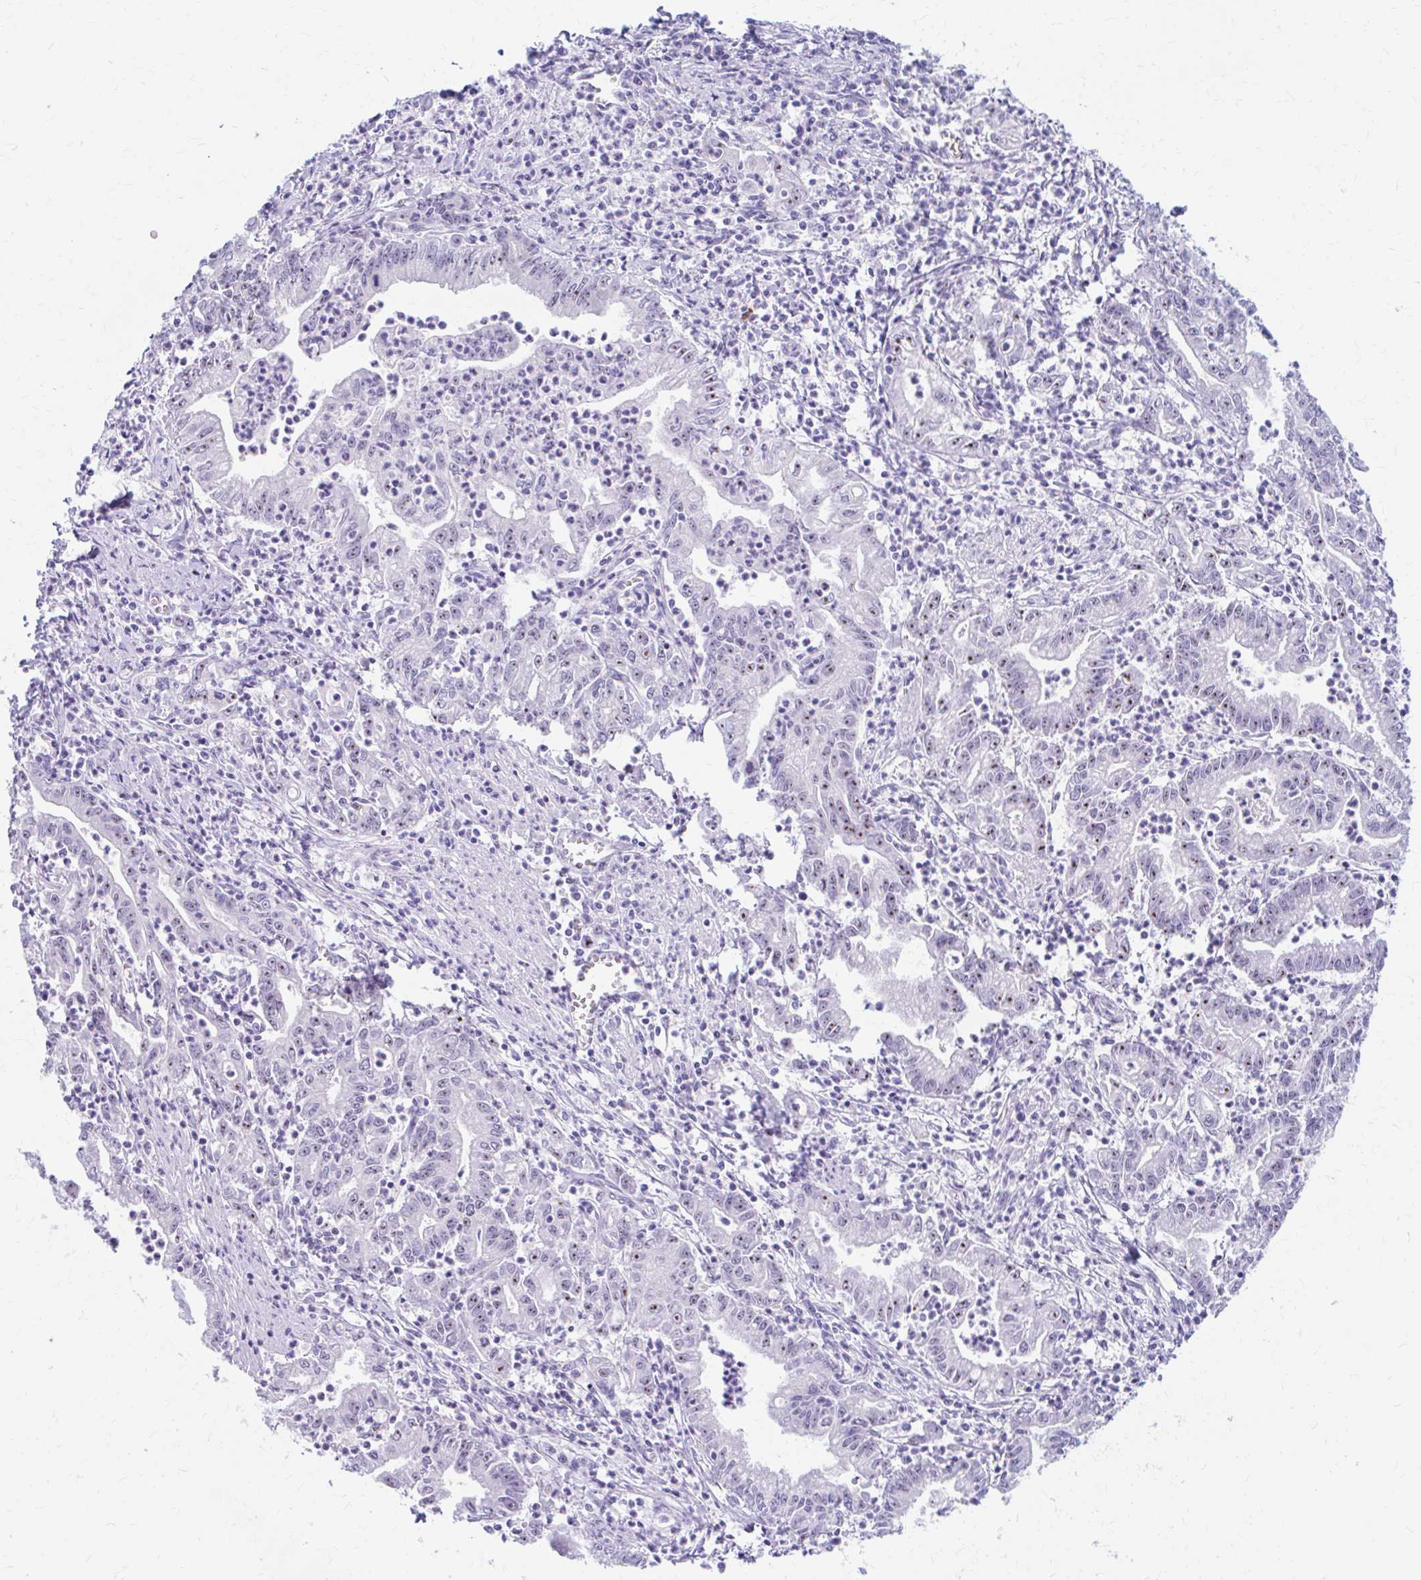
{"staining": {"intensity": "moderate", "quantity": "<25%", "location": "nuclear"}, "tissue": "stomach cancer", "cell_type": "Tumor cells", "image_type": "cancer", "snomed": [{"axis": "morphology", "description": "Adenocarcinoma, NOS"}, {"axis": "topography", "description": "Stomach, upper"}], "caption": "Approximately <25% of tumor cells in human adenocarcinoma (stomach) demonstrate moderate nuclear protein expression as visualized by brown immunohistochemical staining.", "gene": "FTSJ3", "patient": {"sex": "female", "age": 79}}